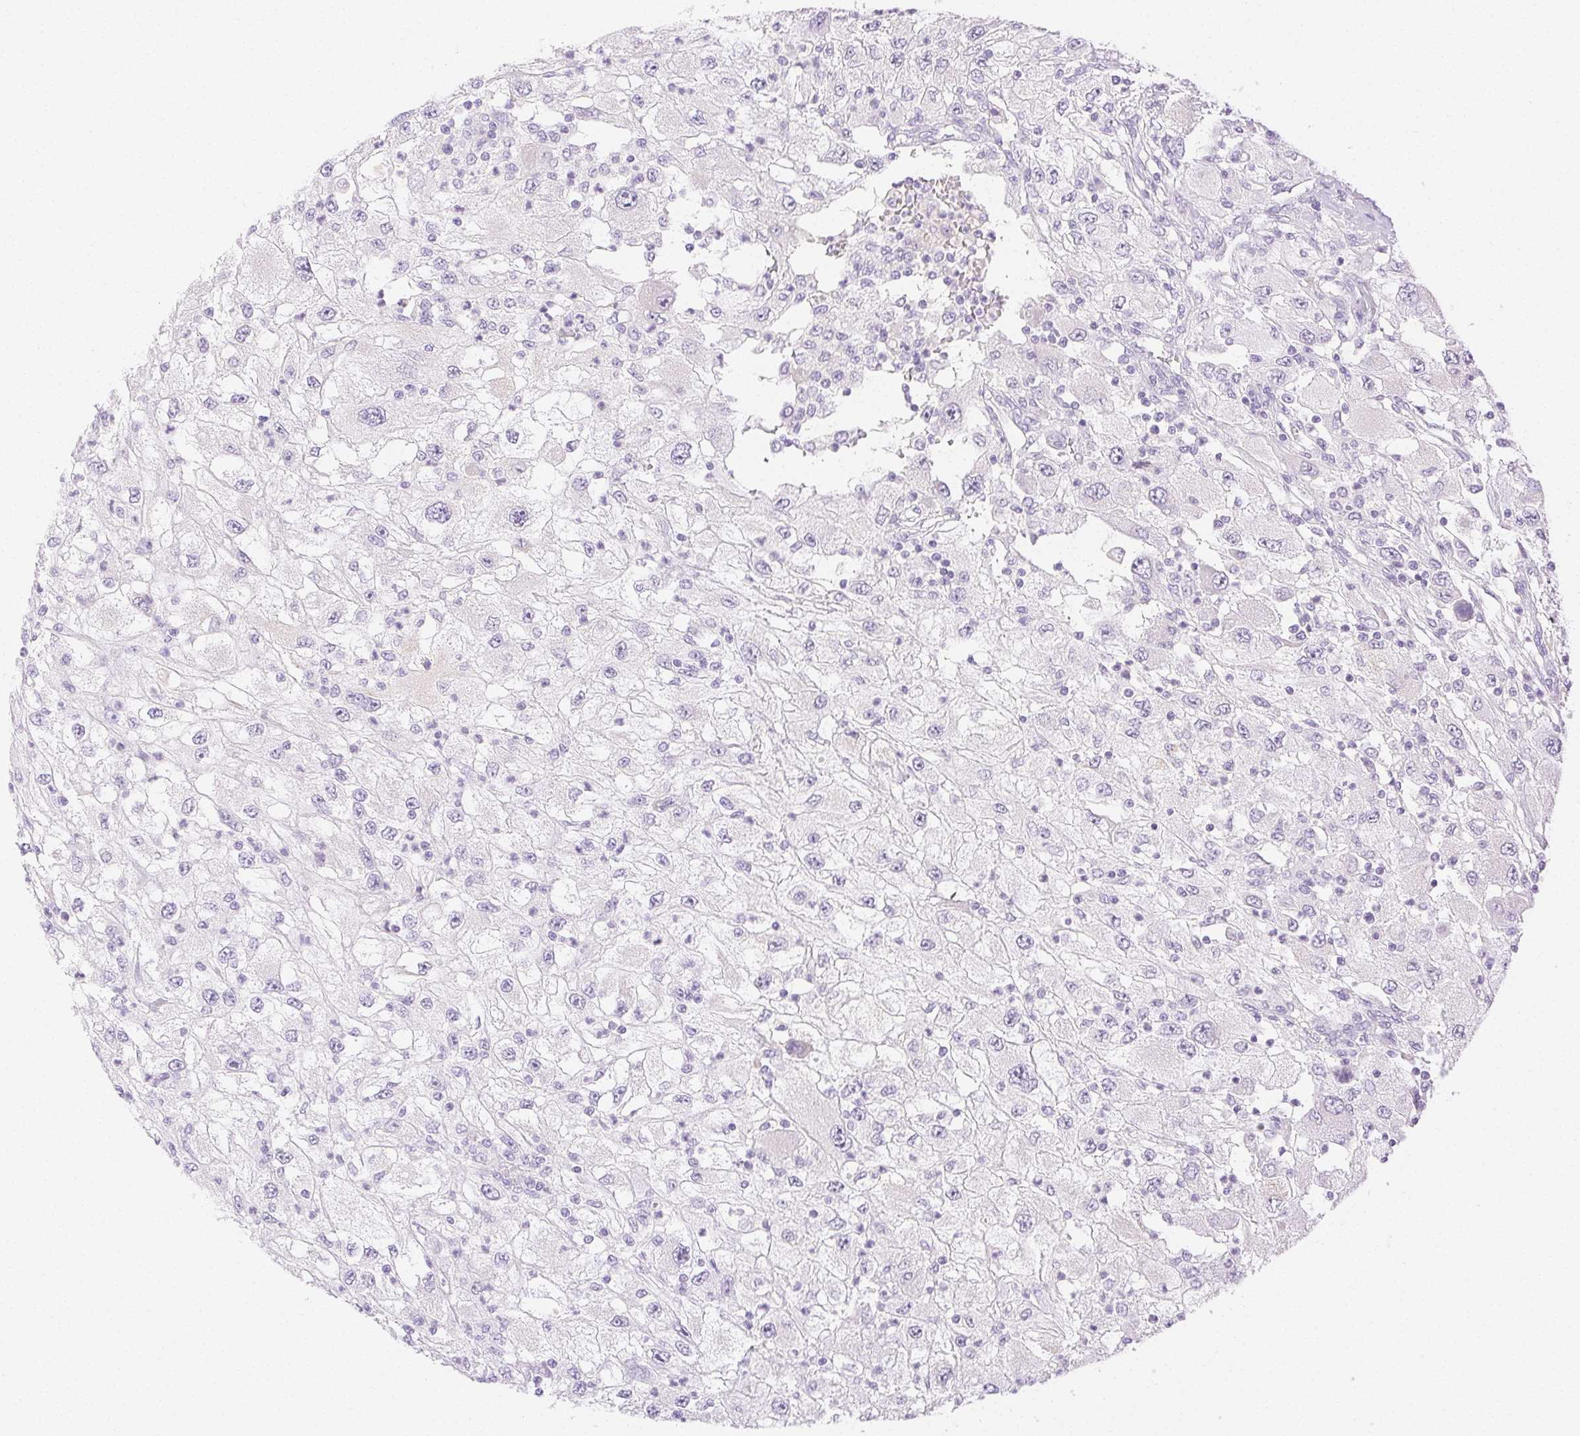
{"staining": {"intensity": "negative", "quantity": "none", "location": "none"}, "tissue": "renal cancer", "cell_type": "Tumor cells", "image_type": "cancer", "snomed": [{"axis": "morphology", "description": "Adenocarcinoma, NOS"}, {"axis": "topography", "description": "Kidney"}], "caption": "This is an immunohistochemistry (IHC) image of human renal adenocarcinoma. There is no staining in tumor cells.", "gene": "SPACA4", "patient": {"sex": "female", "age": 67}}